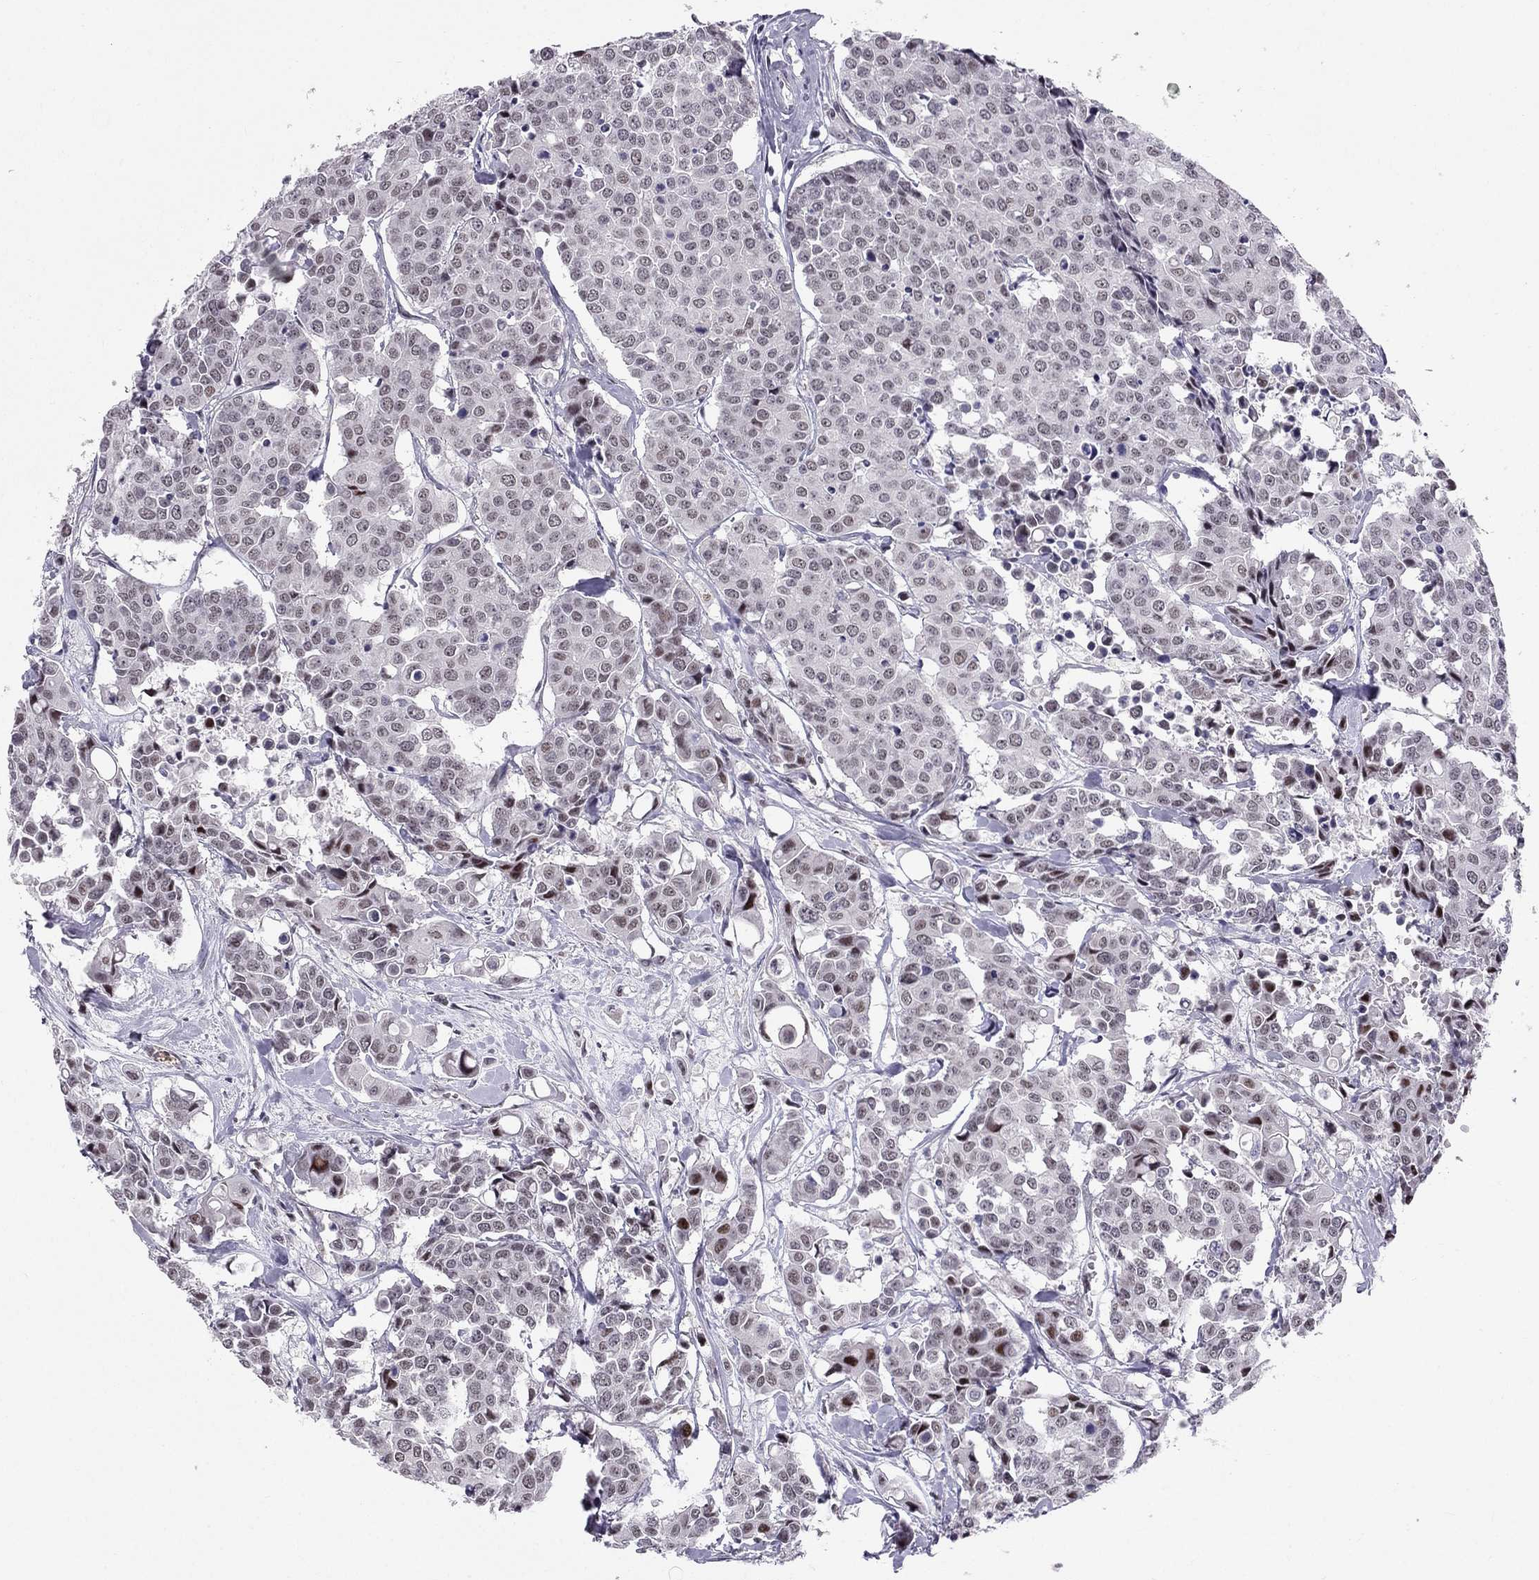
{"staining": {"intensity": "negative", "quantity": "none", "location": "none"}, "tissue": "carcinoid", "cell_type": "Tumor cells", "image_type": "cancer", "snomed": [{"axis": "morphology", "description": "Carcinoid, malignant, NOS"}, {"axis": "topography", "description": "Colon"}], "caption": "Tumor cells are negative for brown protein staining in carcinoid. (DAB immunohistochemistry visualized using brightfield microscopy, high magnification).", "gene": "RPRD2", "patient": {"sex": "male", "age": 81}}